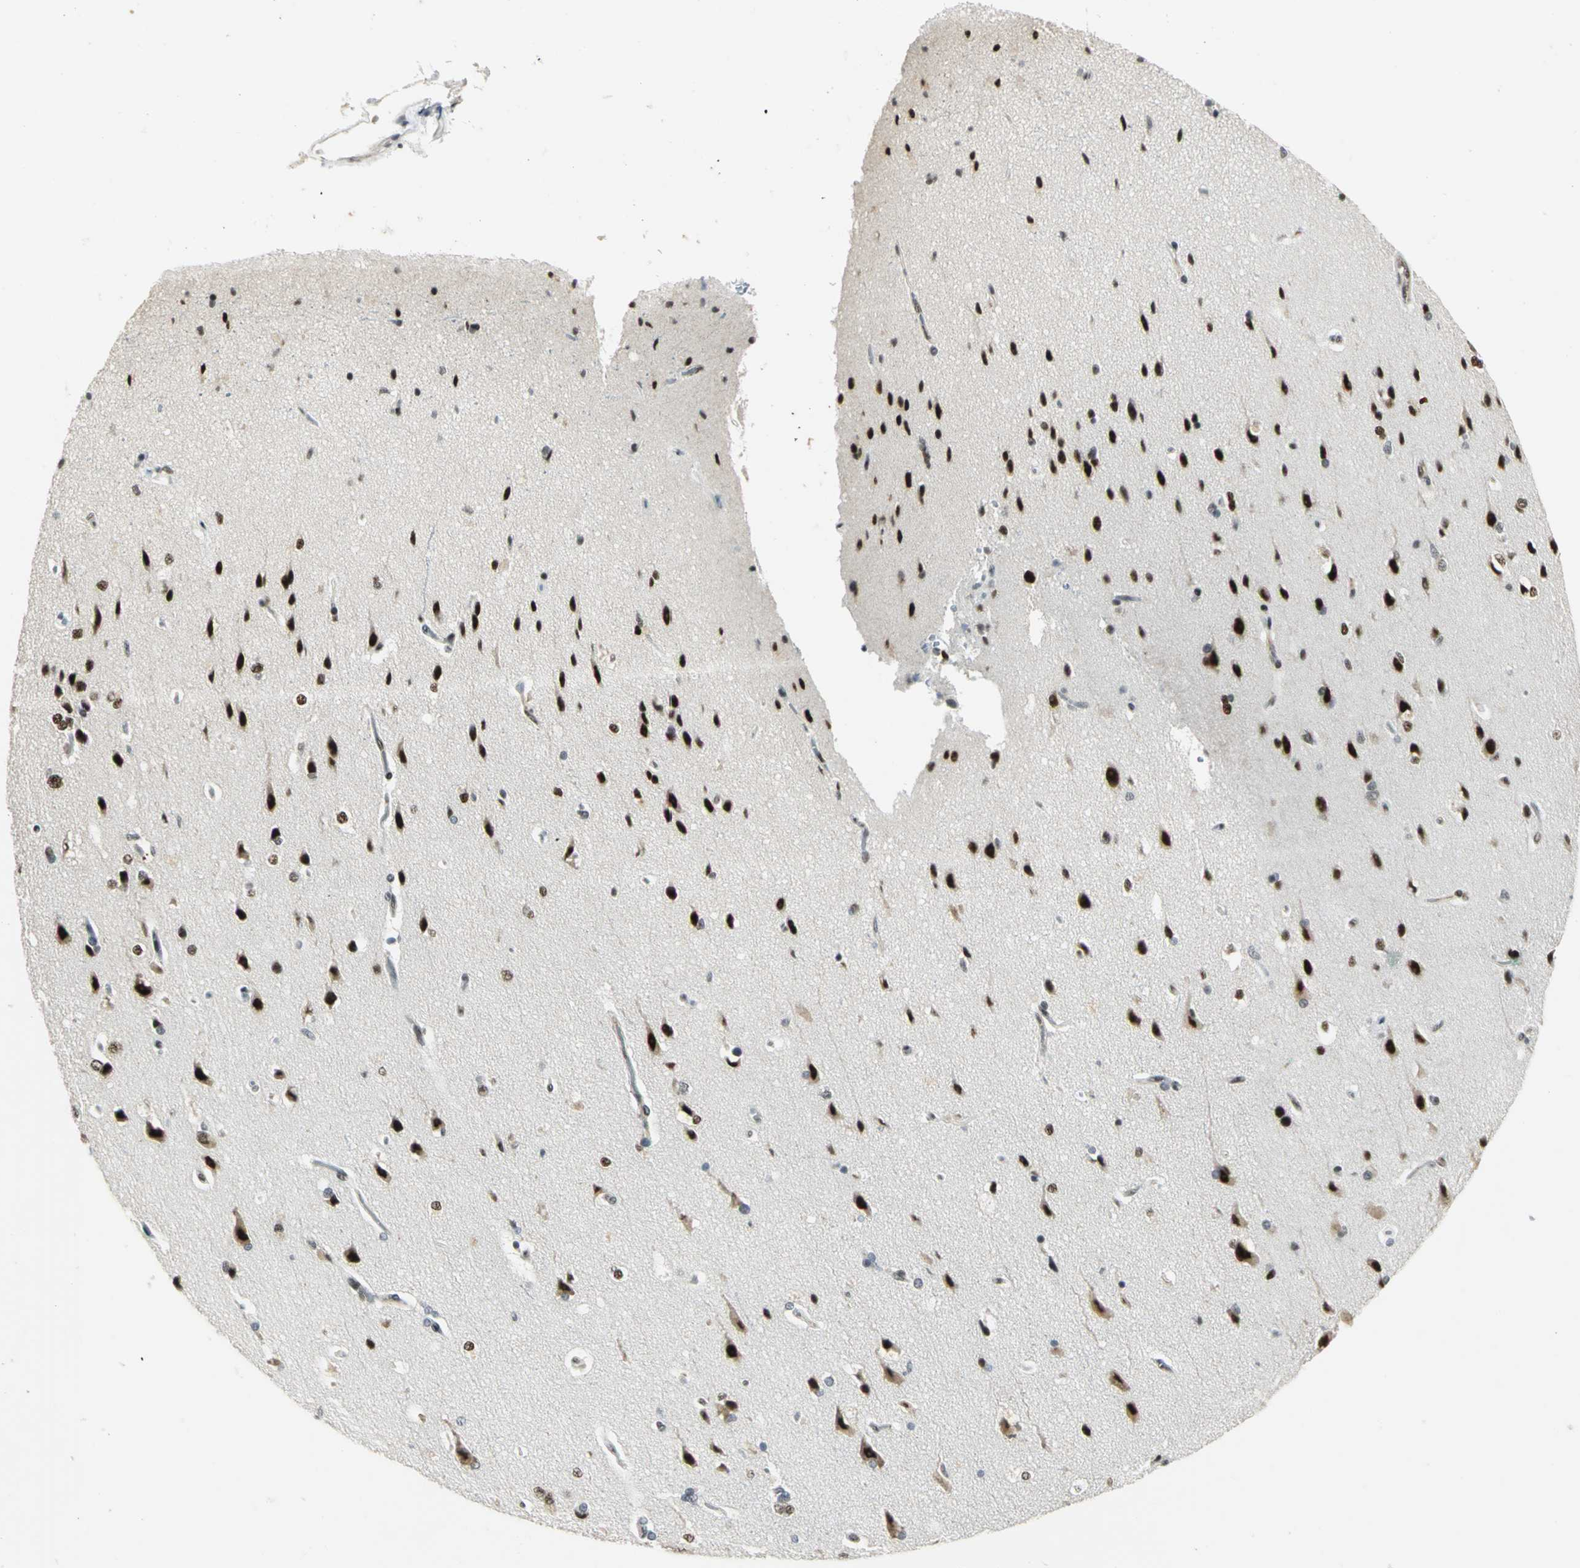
{"staining": {"intensity": "moderate", "quantity": "<25%", "location": "cytoplasmic/membranous"}, "tissue": "cerebral cortex", "cell_type": "Endothelial cells", "image_type": "normal", "snomed": [{"axis": "morphology", "description": "Normal tissue, NOS"}, {"axis": "topography", "description": "Cerebral cortex"}], "caption": "IHC of benign human cerebral cortex reveals low levels of moderate cytoplasmic/membranous expression in about <25% of endothelial cells. (DAB (3,3'-diaminobenzidine) = brown stain, brightfield microscopy at high magnification).", "gene": "CCNT1", "patient": {"sex": "male", "age": 62}}